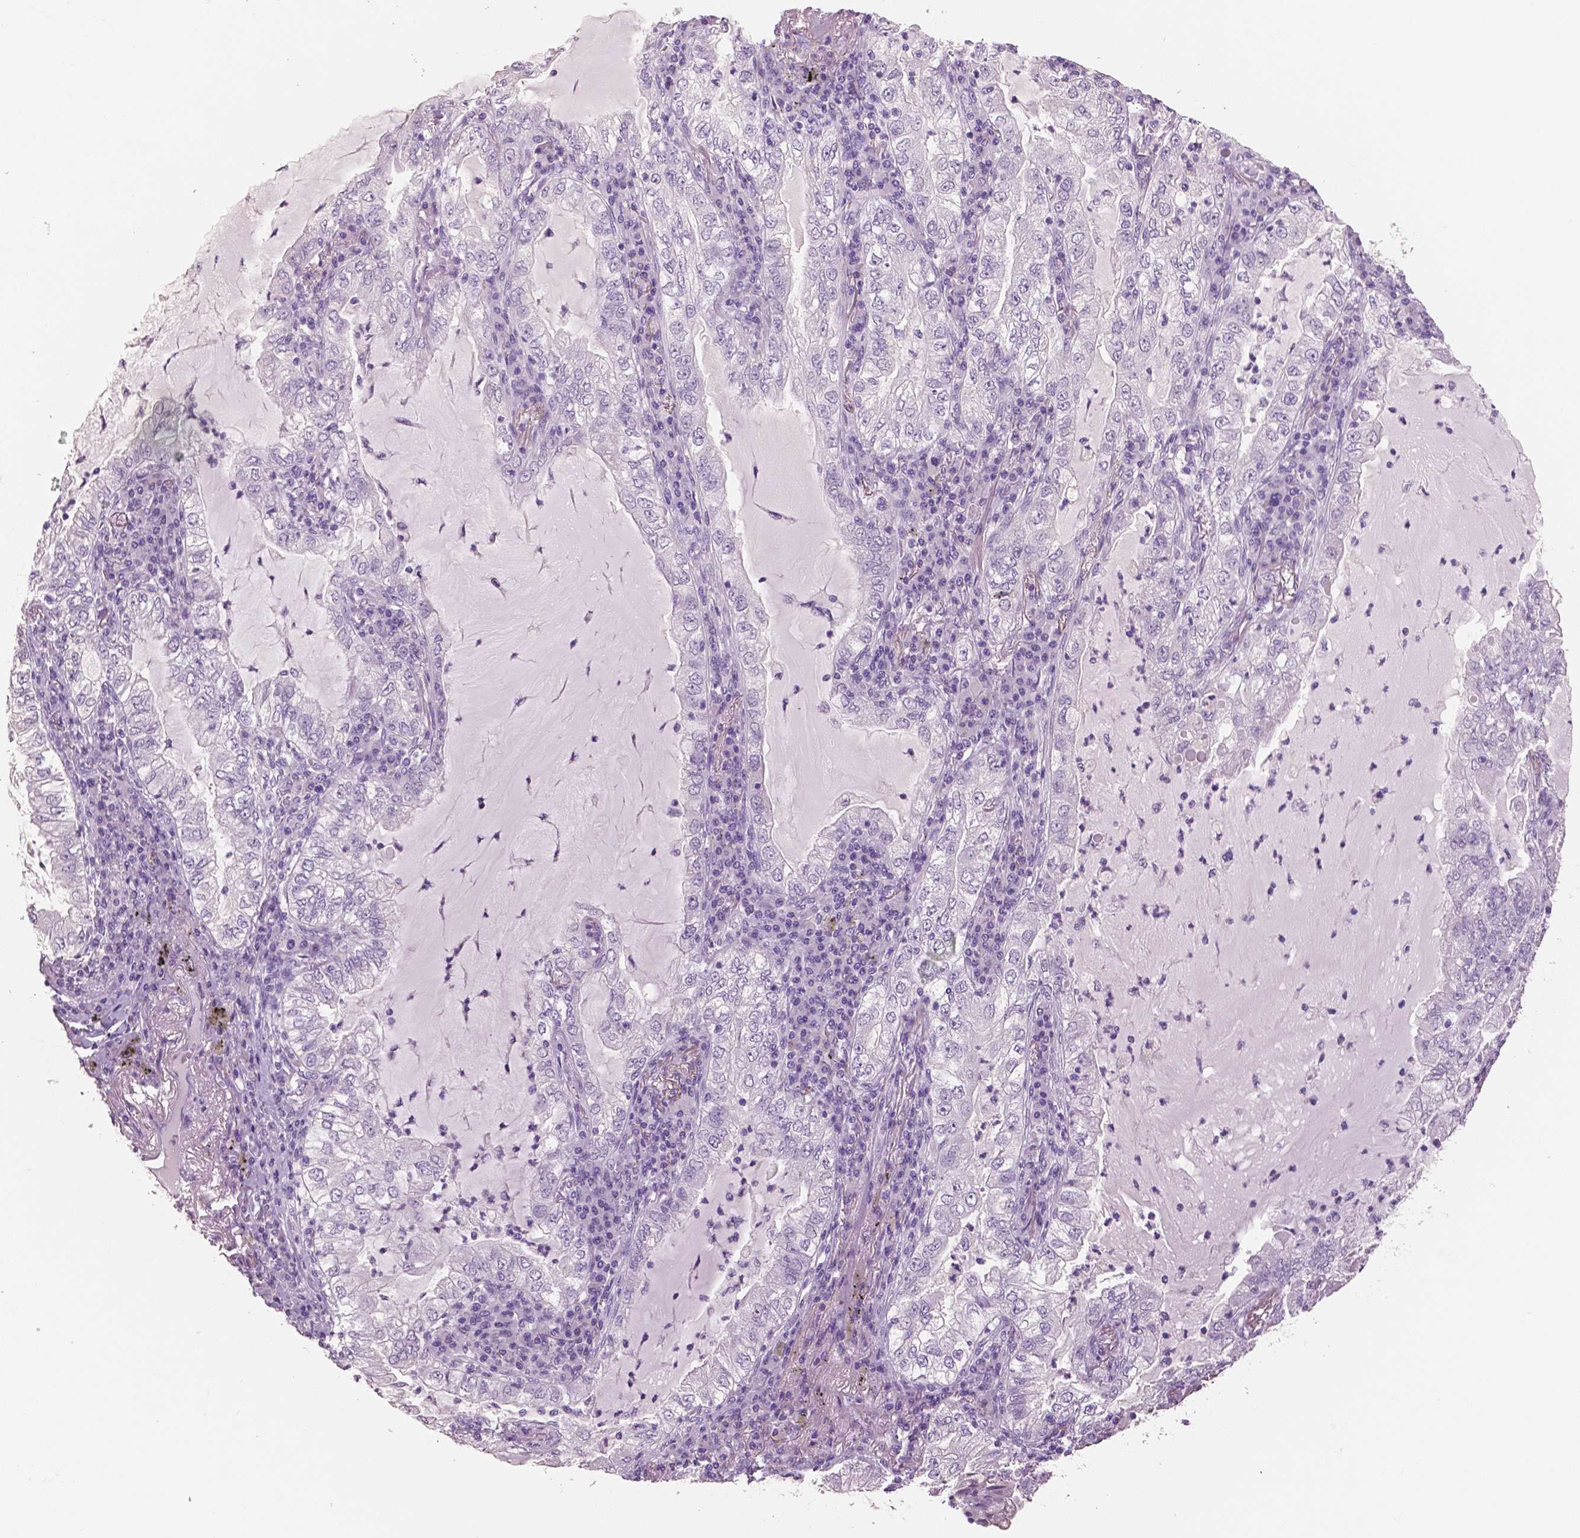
{"staining": {"intensity": "negative", "quantity": "none", "location": "none"}, "tissue": "lung cancer", "cell_type": "Tumor cells", "image_type": "cancer", "snomed": [{"axis": "morphology", "description": "Adenocarcinoma, NOS"}, {"axis": "topography", "description": "Lung"}], "caption": "High power microscopy histopathology image of an immunohistochemistry histopathology image of adenocarcinoma (lung), revealing no significant expression in tumor cells. (Stains: DAB (3,3'-diaminobenzidine) immunohistochemistry with hematoxylin counter stain, Microscopy: brightfield microscopy at high magnification).", "gene": "NECAB2", "patient": {"sex": "female", "age": 73}}